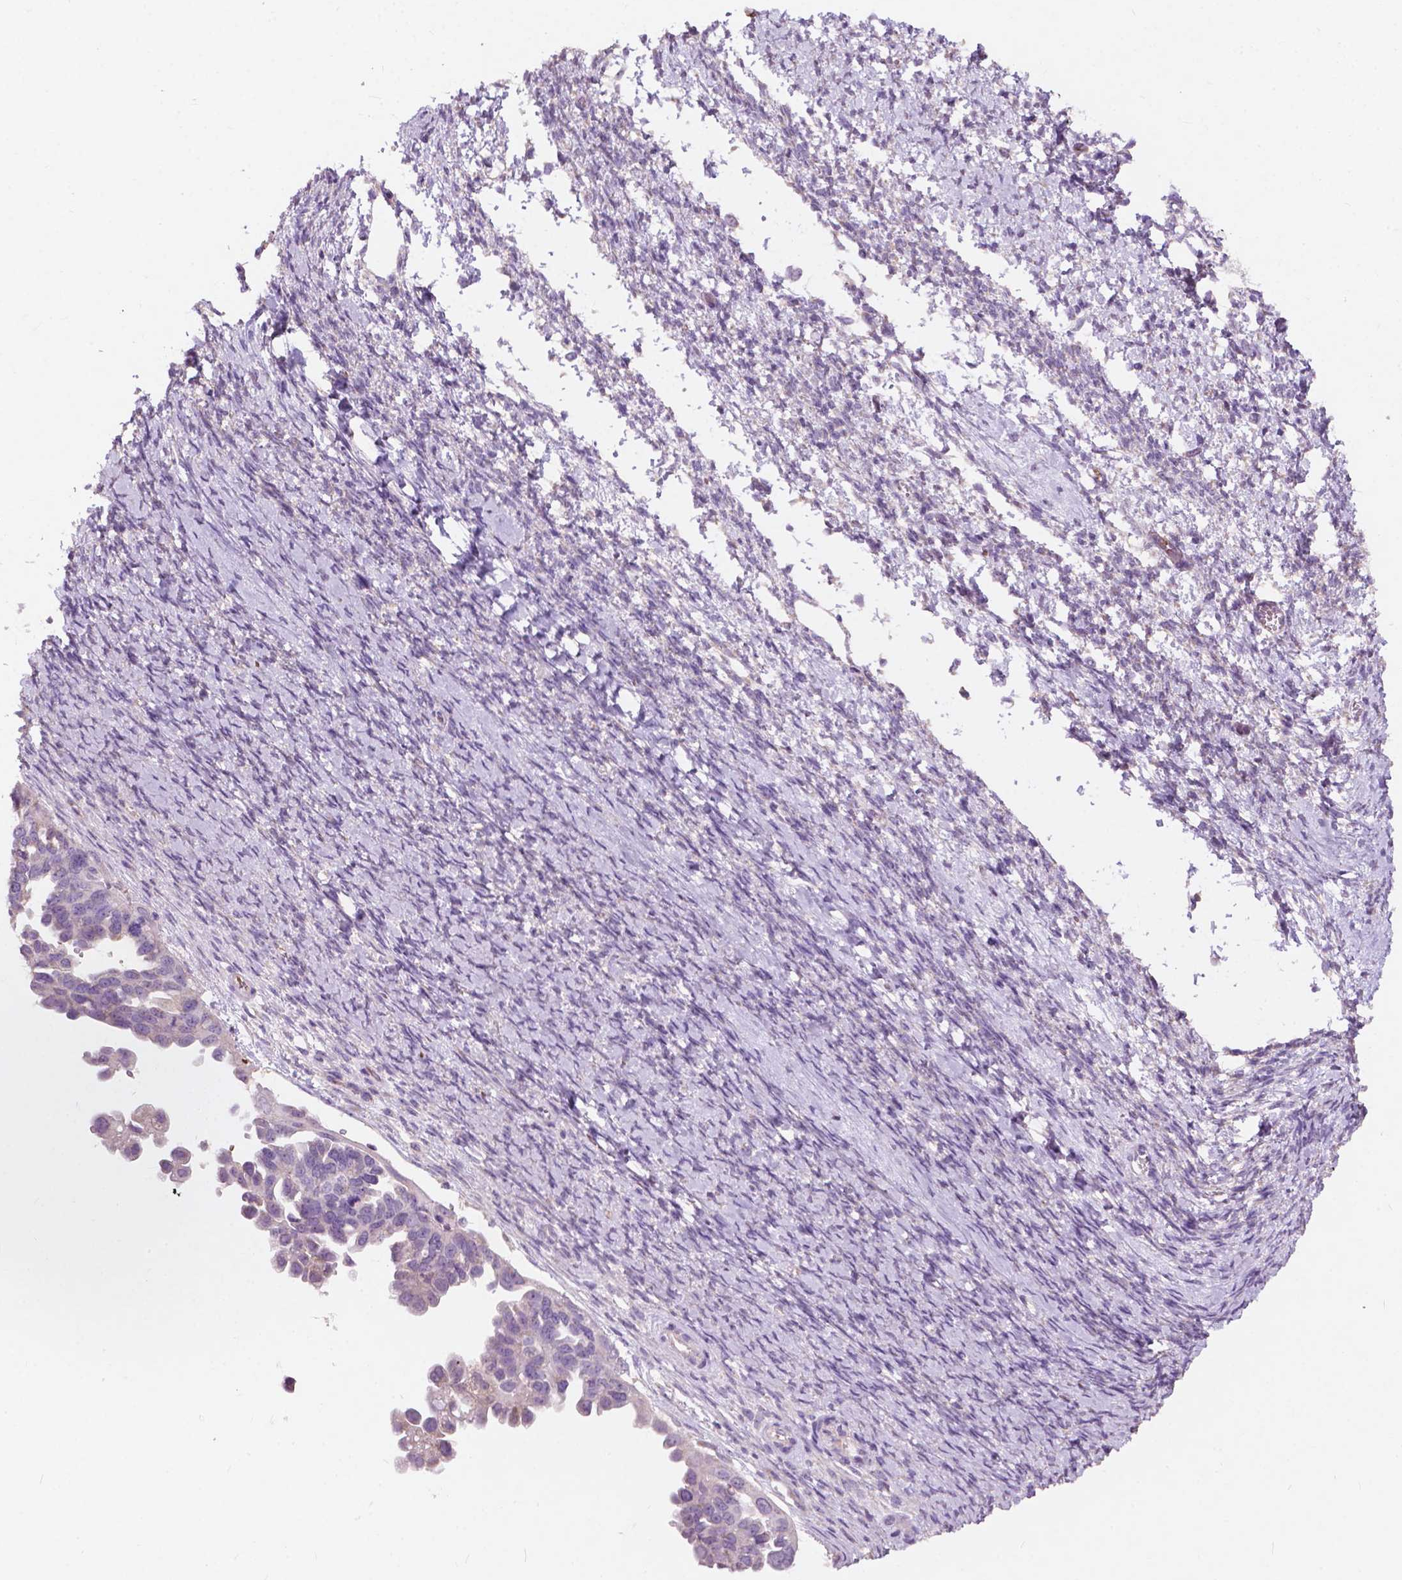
{"staining": {"intensity": "negative", "quantity": "none", "location": "none"}, "tissue": "ovarian cancer", "cell_type": "Tumor cells", "image_type": "cancer", "snomed": [{"axis": "morphology", "description": "Cystadenocarcinoma, serous, NOS"}, {"axis": "topography", "description": "Ovary"}], "caption": "A histopathology image of ovarian serous cystadenocarcinoma stained for a protein displays no brown staining in tumor cells.", "gene": "NDUFS1", "patient": {"sex": "female", "age": 53}}